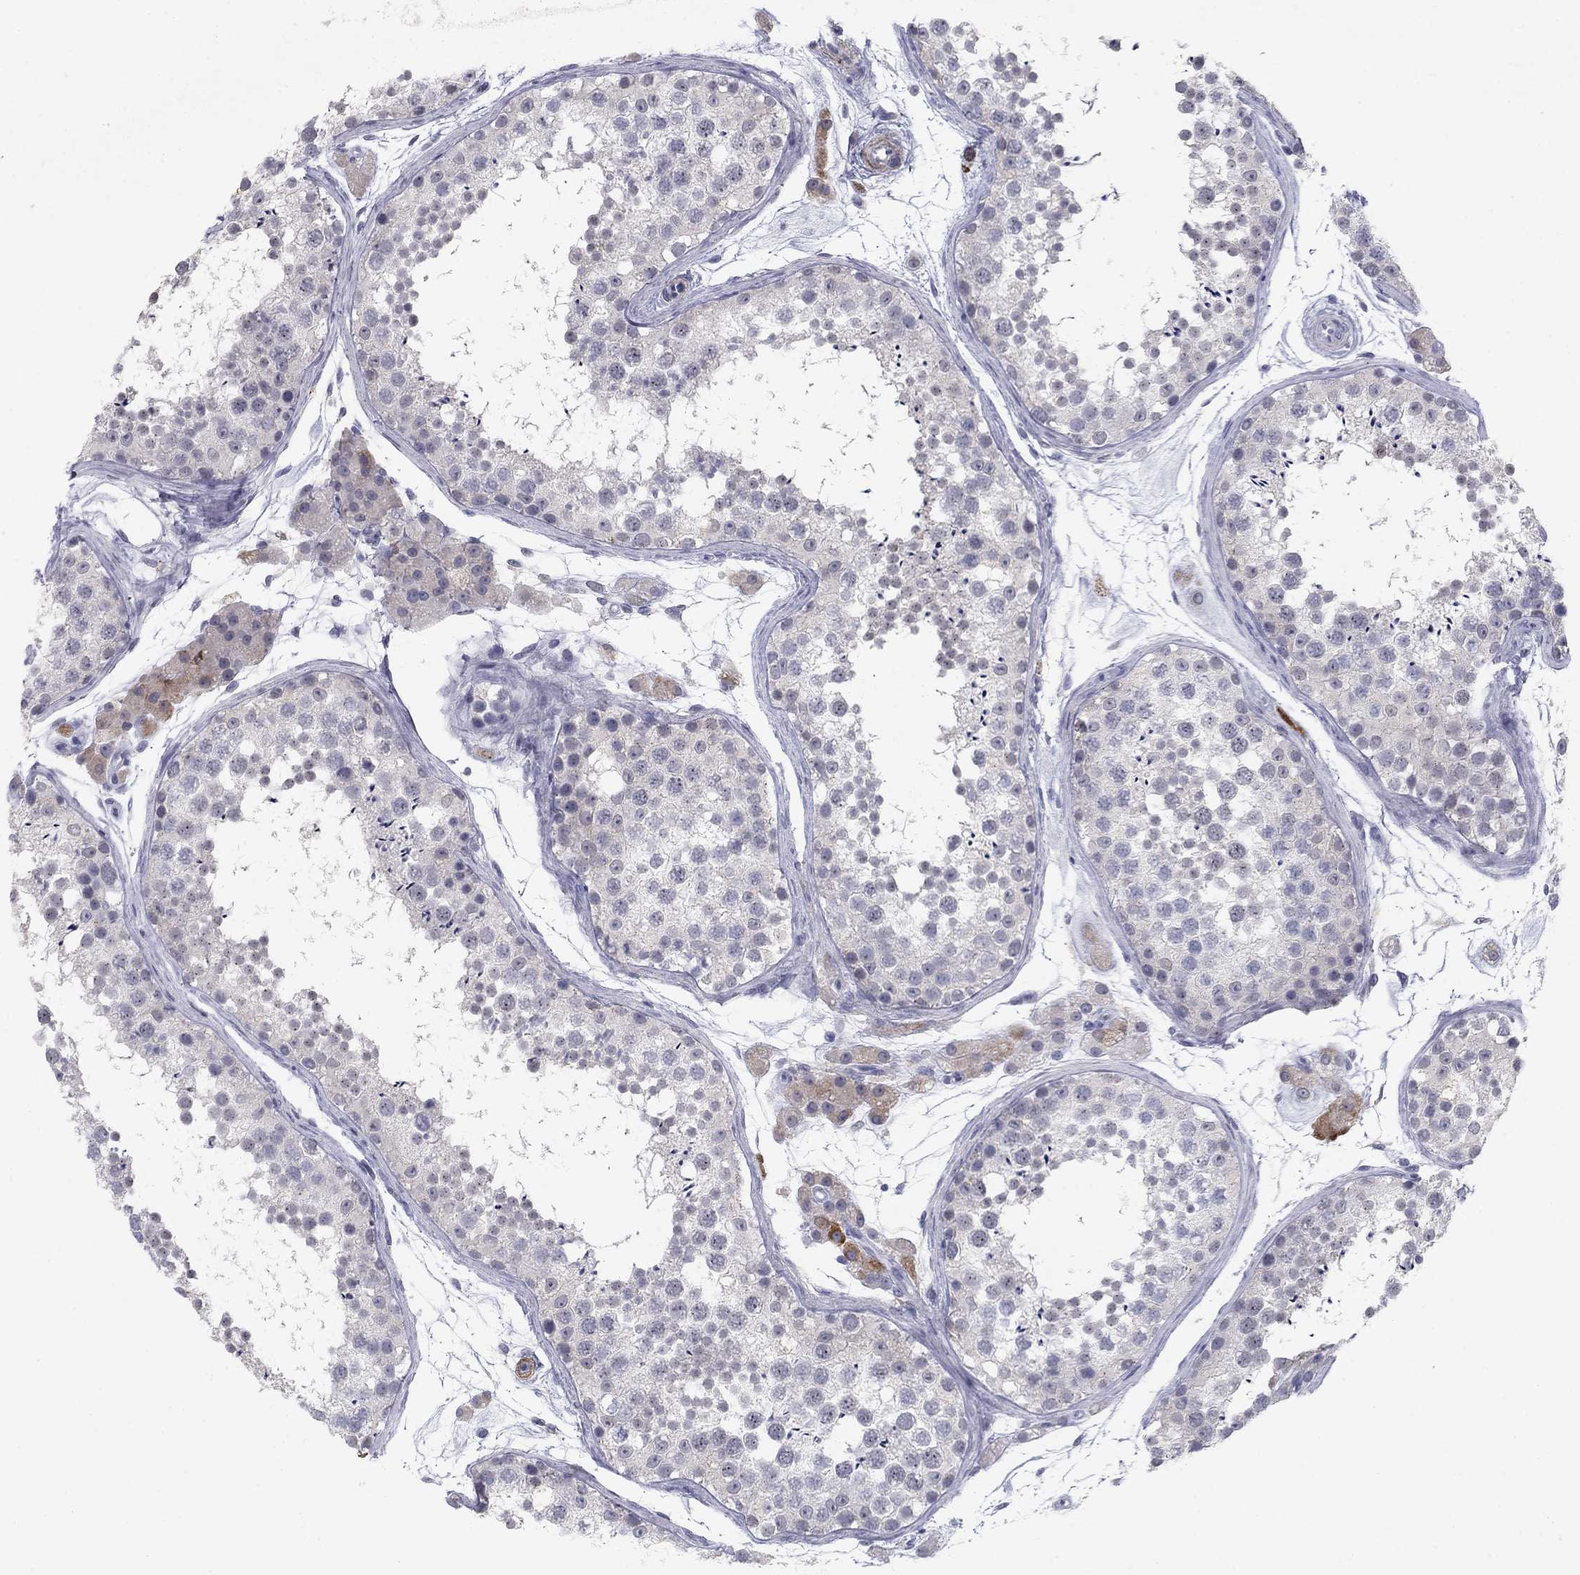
{"staining": {"intensity": "negative", "quantity": "none", "location": "none"}, "tissue": "testis", "cell_type": "Cells in seminiferous ducts", "image_type": "normal", "snomed": [{"axis": "morphology", "description": "Normal tissue, NOS"}, {"axis": "topography", "description": "Testis"}], "caption": "Protein analysis of normal testis reveals no significant staining in cells in seminiferous ducts.", "gene": "NTRK2", "patient": {"sex": "male", "age": 41}}